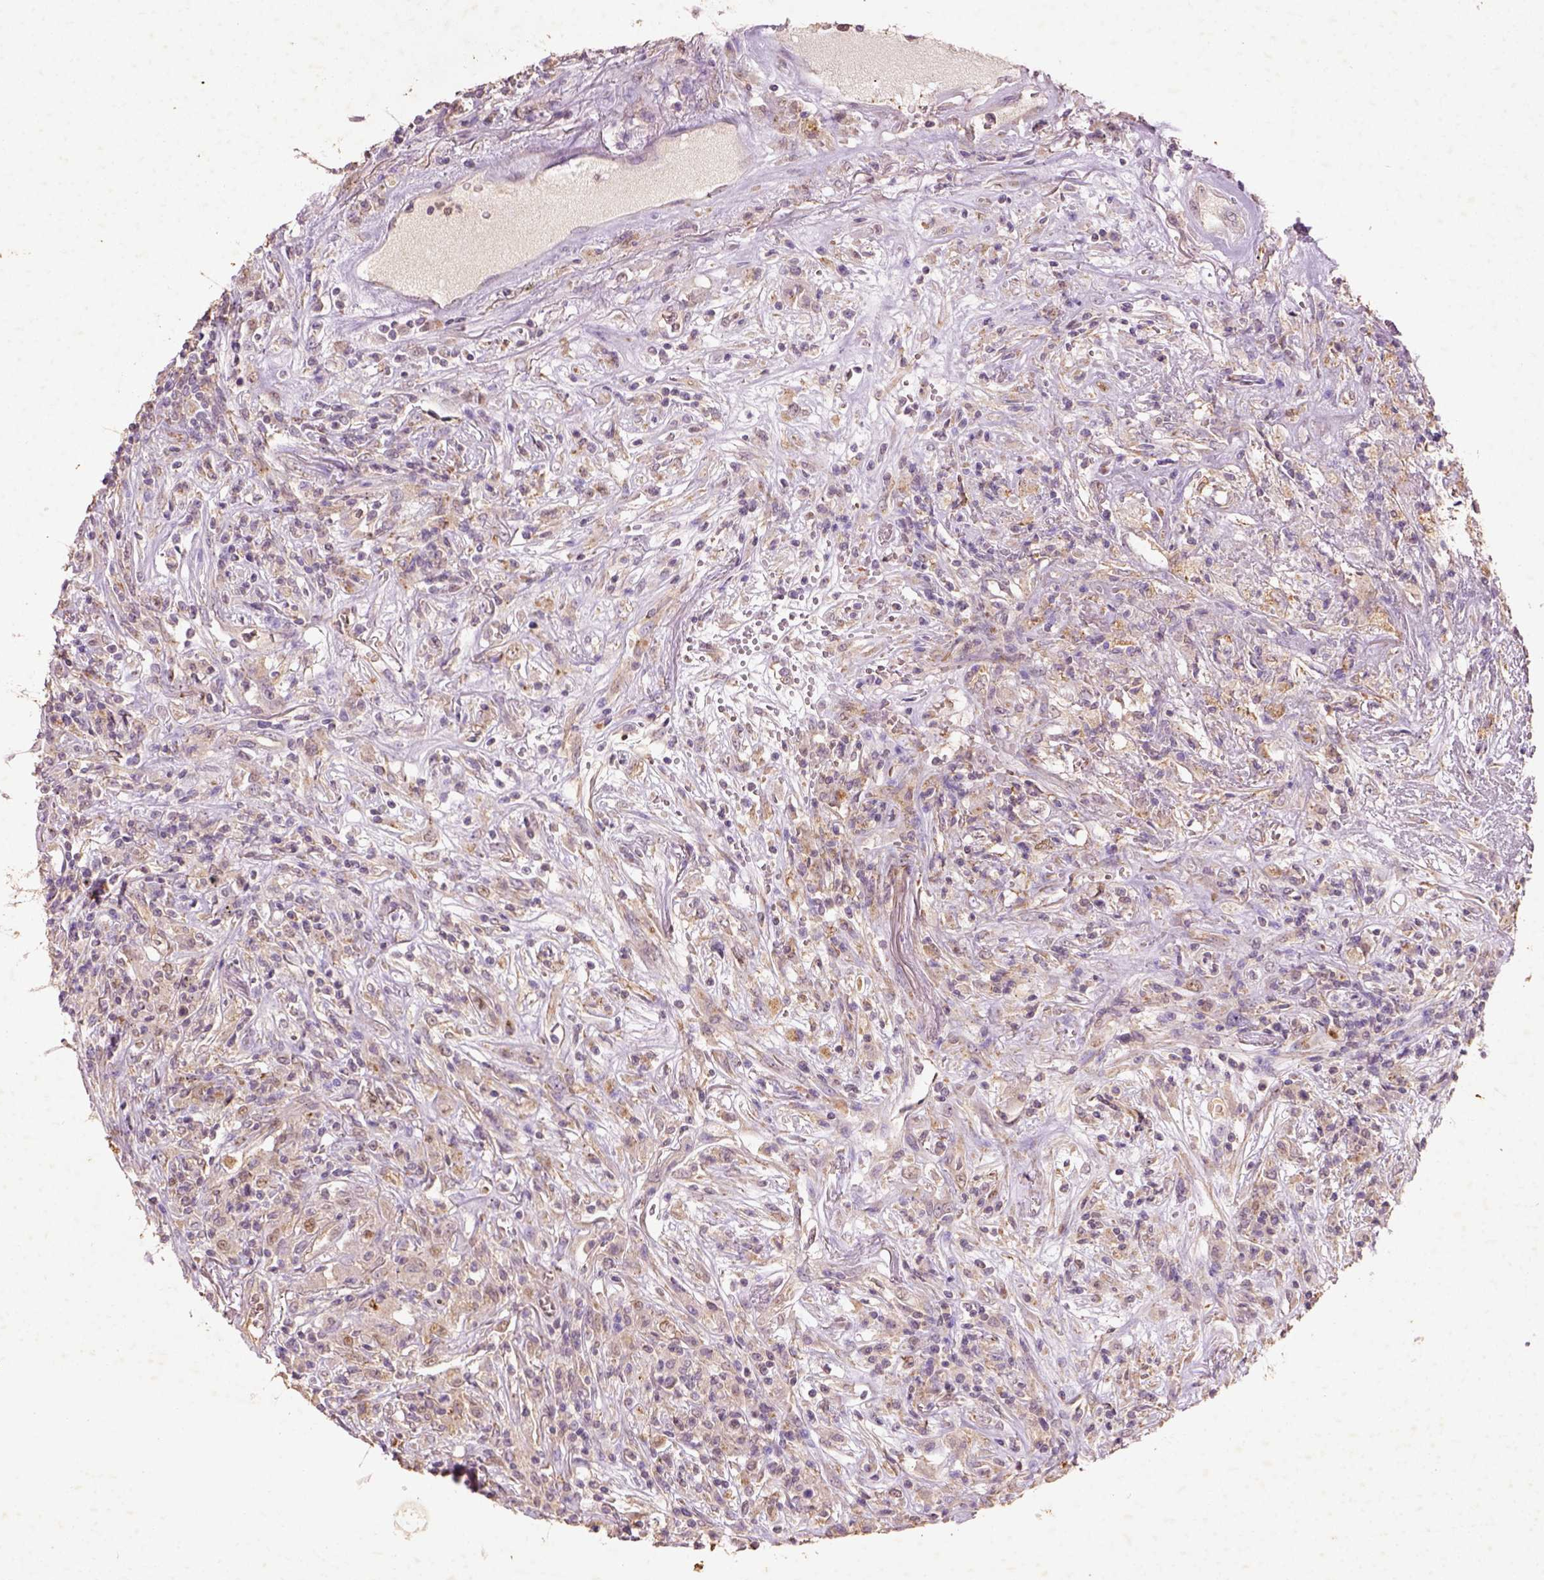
{"staining": {"intensity": "negative", "quantity": "none", "location": "none"}, "tissue": "lymphoma", "cell_type": "Tumor cells", "image_type": "cancer", "snomed": [{"axis": "morphology", "description": "Malignant lymphoma, non-Hodgkin's type, High grade"}, {"axis": "topography", "description": "Lung"}], "caption": "Histopathology image shows no protein expression in tumor cells of malignant lymphoma, non-Hodgkin's type (high-grade) tissue.", "gene": "AP2B1", "patient": {"sex": "male", "age": 79}}